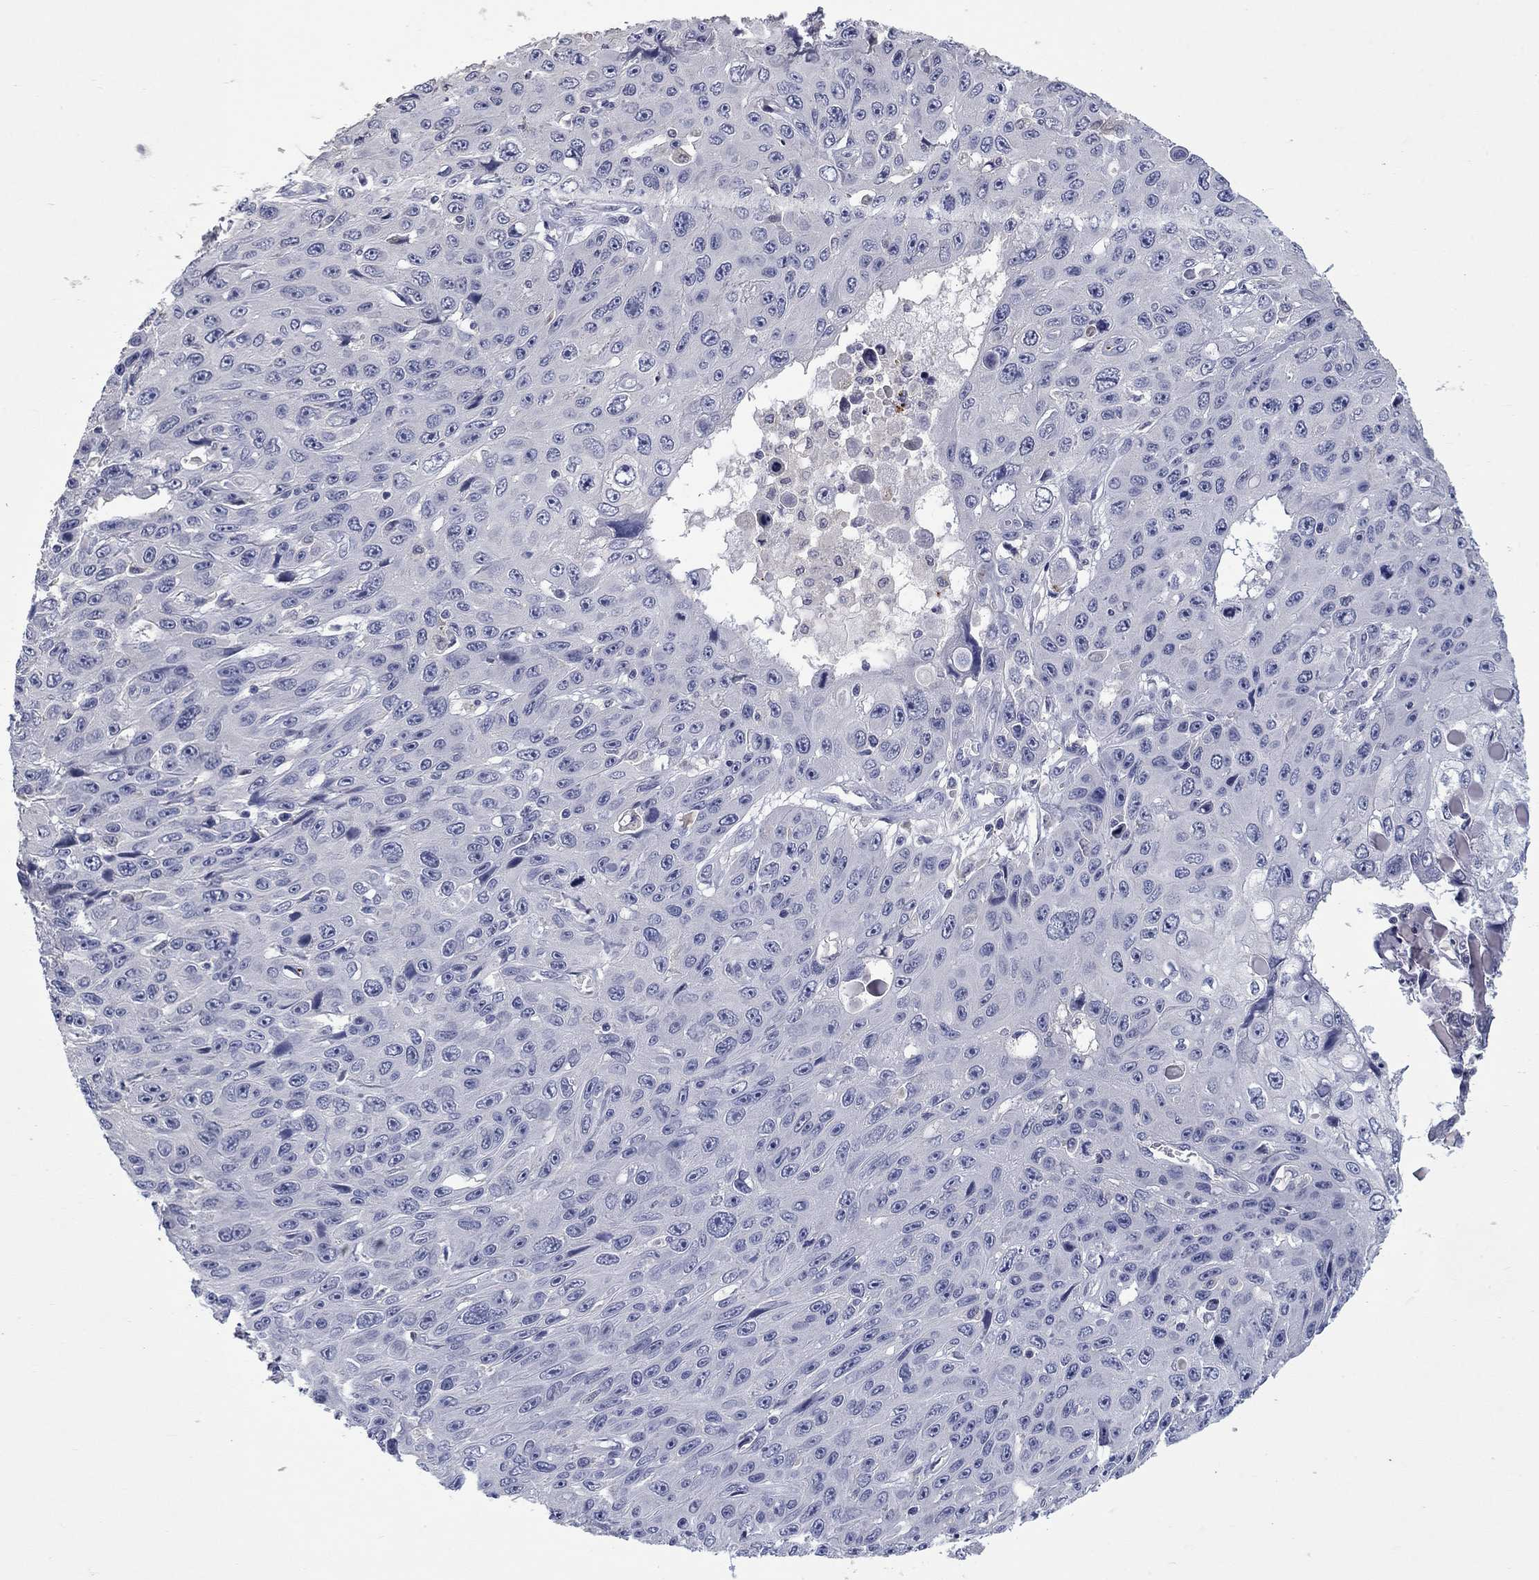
{"staining": {"intensity": "negative", "quantity": "none", "location": "none"}, "tissue": "skin cancer", "cell_type": "Tumor cells", "image_type": "cancer", "snomed": [{"axis": "morphology", "description": "Squamous cell carcinoma, NOS"}, {"axis": "topography", "description": "Skin"}], "caption": "IHC photomicrograph of squamous cell carcinoma (skin) stained for a protein (brown), which shows no staining in tumor cells.", "gene": "PLEK", "patient": {"sex": "male", "age": 82}}